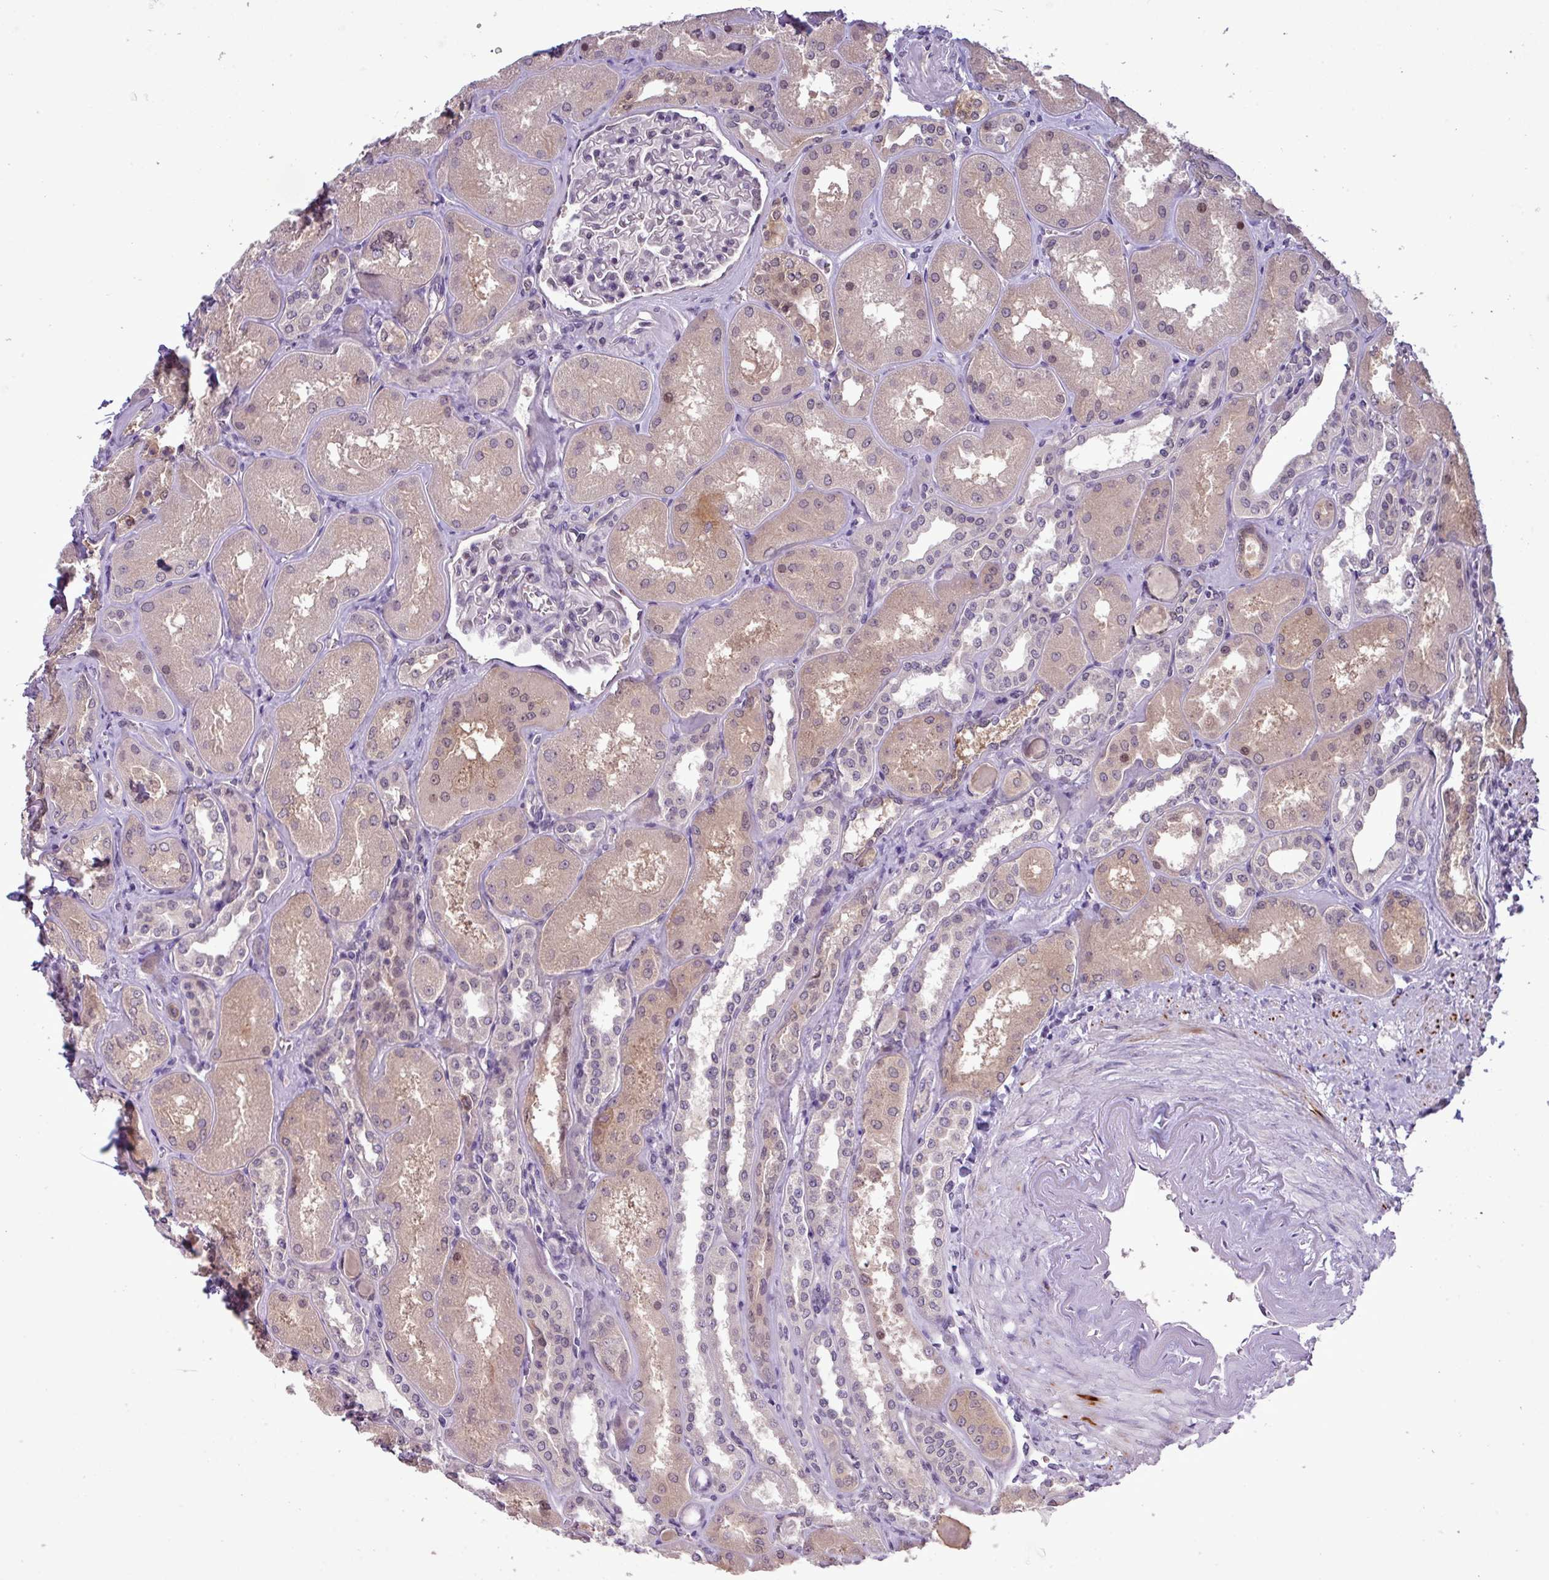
{"staining": {"intensity": "negative", "quantity": "none", "location": "none"}, "tissue": "kidney", "cell_type": "Cells in glomeruli", "image_type": "normal", "snomed": [{"axis": "morphology", "description": "Normal tissue, NOS"}, {"axis": "topography", "description": "Kidney"}], "caption": "This is an IHC histopathology image of unremarkable human kidney. There is no positivity in cells in glomeruli.", "gene": "RIPPLY1", "patient": {"sex": "male", "age": 61}}